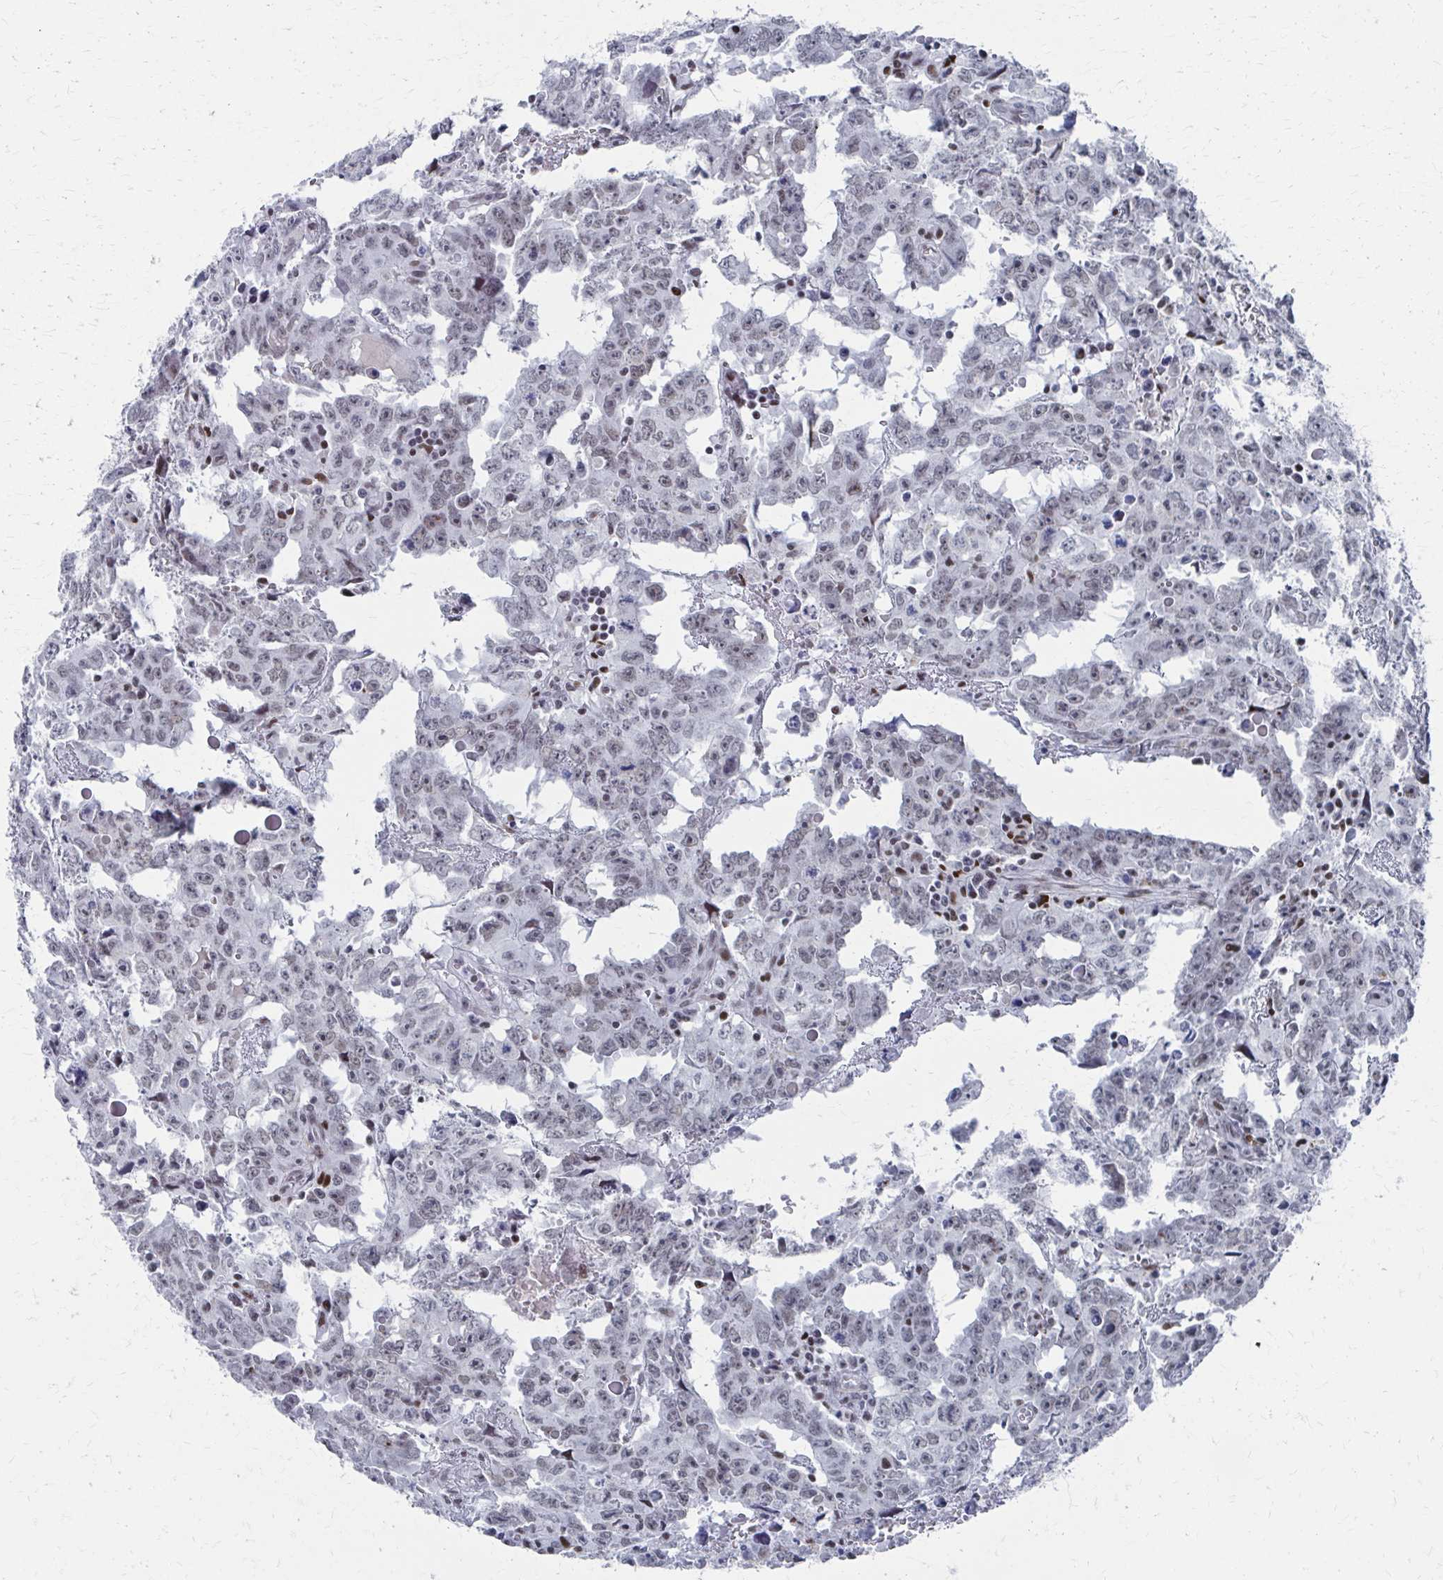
{"staining": {"intensity": "weak", "quantity": ">75%", "location": "nuclear"}, "tissue": "testis cancer", "cell_type": "Tumor cells", "image_type": "cancer", "snomed": [{"axis": "morphology", "description": "Carcinoma, Embryonal, NOS"}, {"axis": "topography", "description": "Testis"}], "caption": "The immunohistochemical stain highlights weak nuclear positivity in tumor cells of testis cancer (embryonal carcinoma) tissue. The staining was performed using DAB to visualize the protein expression in brown, while the nuclei were stained in blue with hematoxylin (Magnification: 20x).", "gene": "CDIN1", "patient": {"sex": "male", "age": 22}}